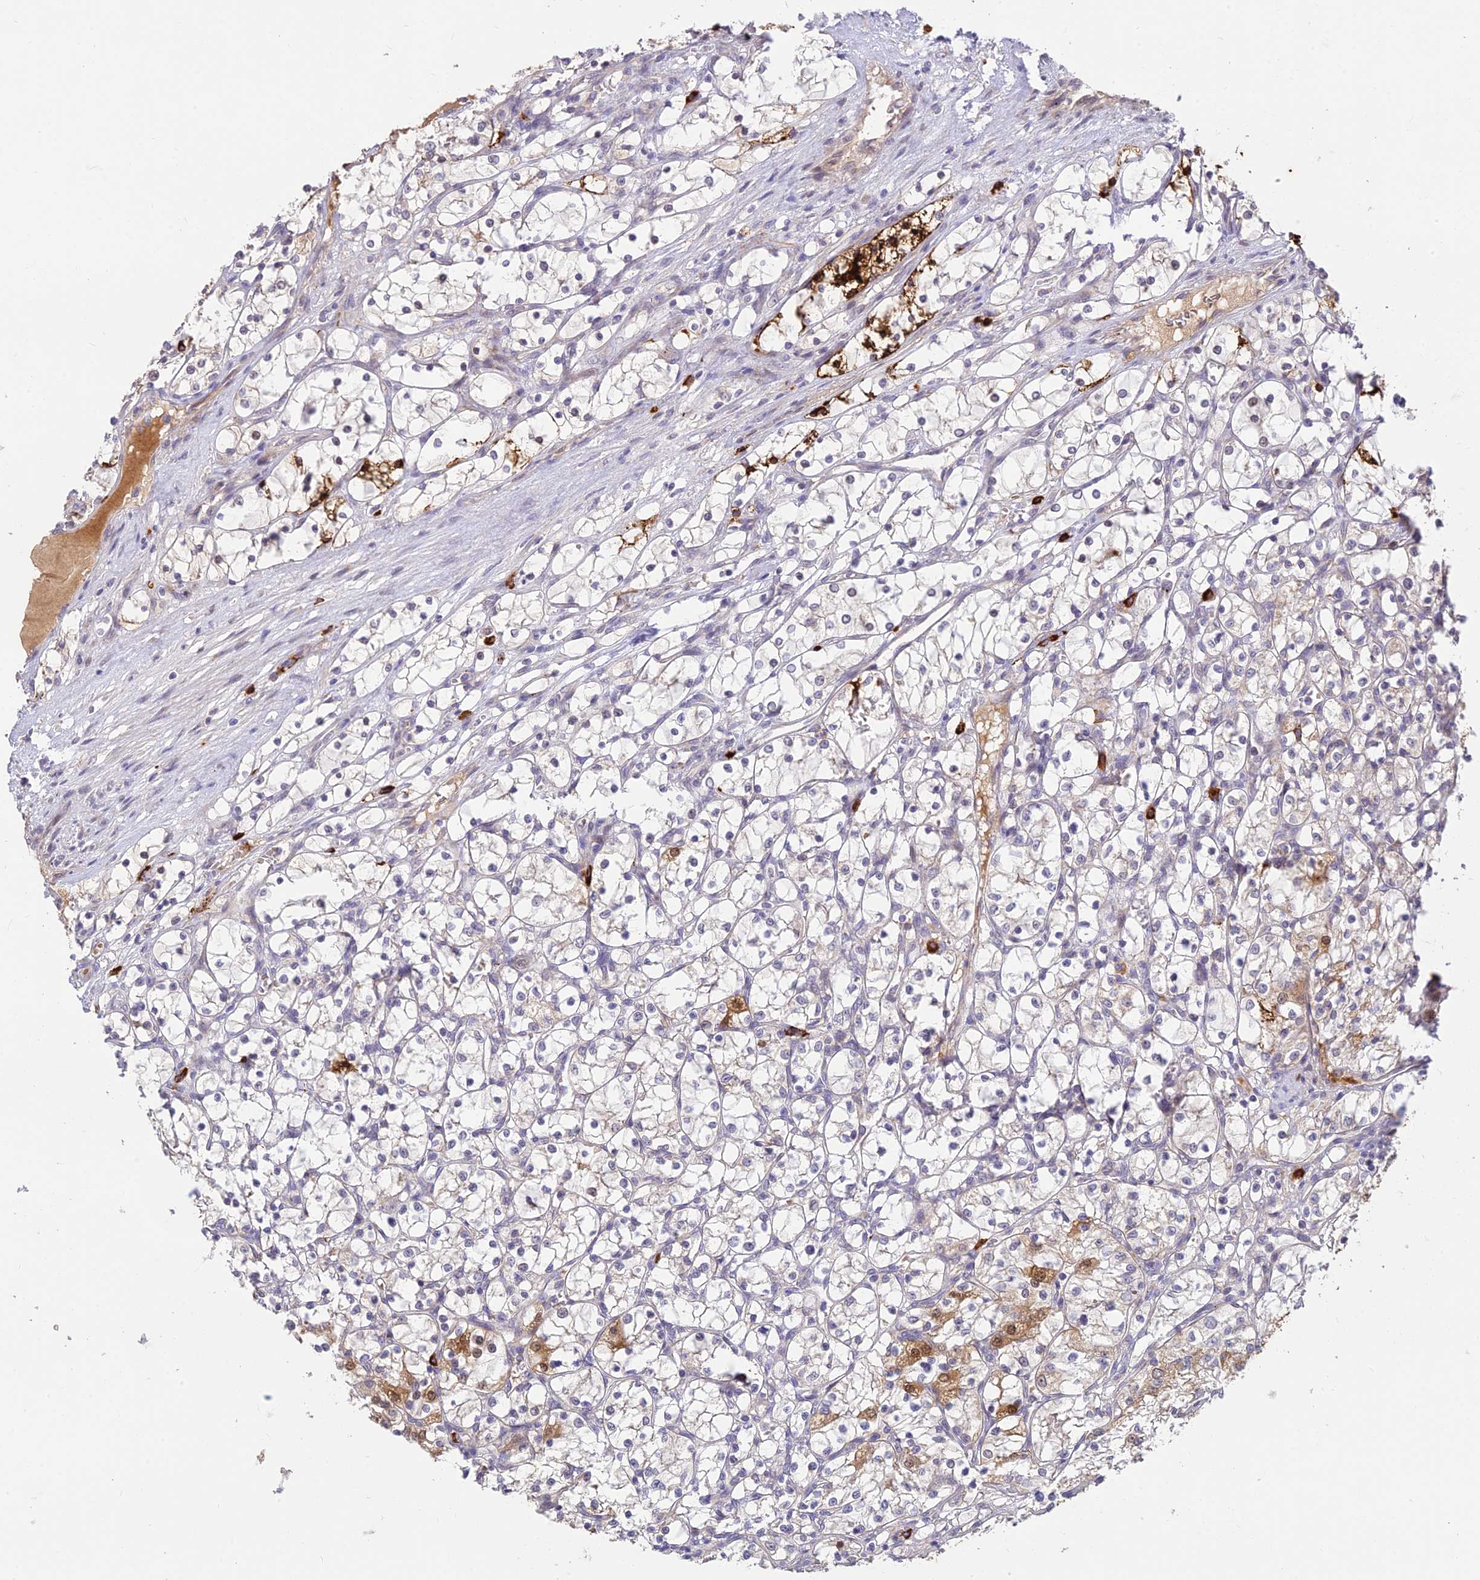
{"staining": {"intensity": "moderate", "quantity": "<25%", "location": "cytoplasmic/membranous,nuclear"}, "tissue": "renal cancer", "cell_type": "Tumor cells", "image_type": "cancer", "snomed": [{"axis": "morphology", "description": "Adenocarcinoma, NOS"}, {"axis": "topography", "description": "Kidney"}], "caption": "This is an image of IHC staining of renal adenocarcinoma, which shows moderate staining in the cytoplasmic/membranous and nuclear of tumor cells.", "gene": "ASPDH", "patient": {"sex": "female", "age": 69}}